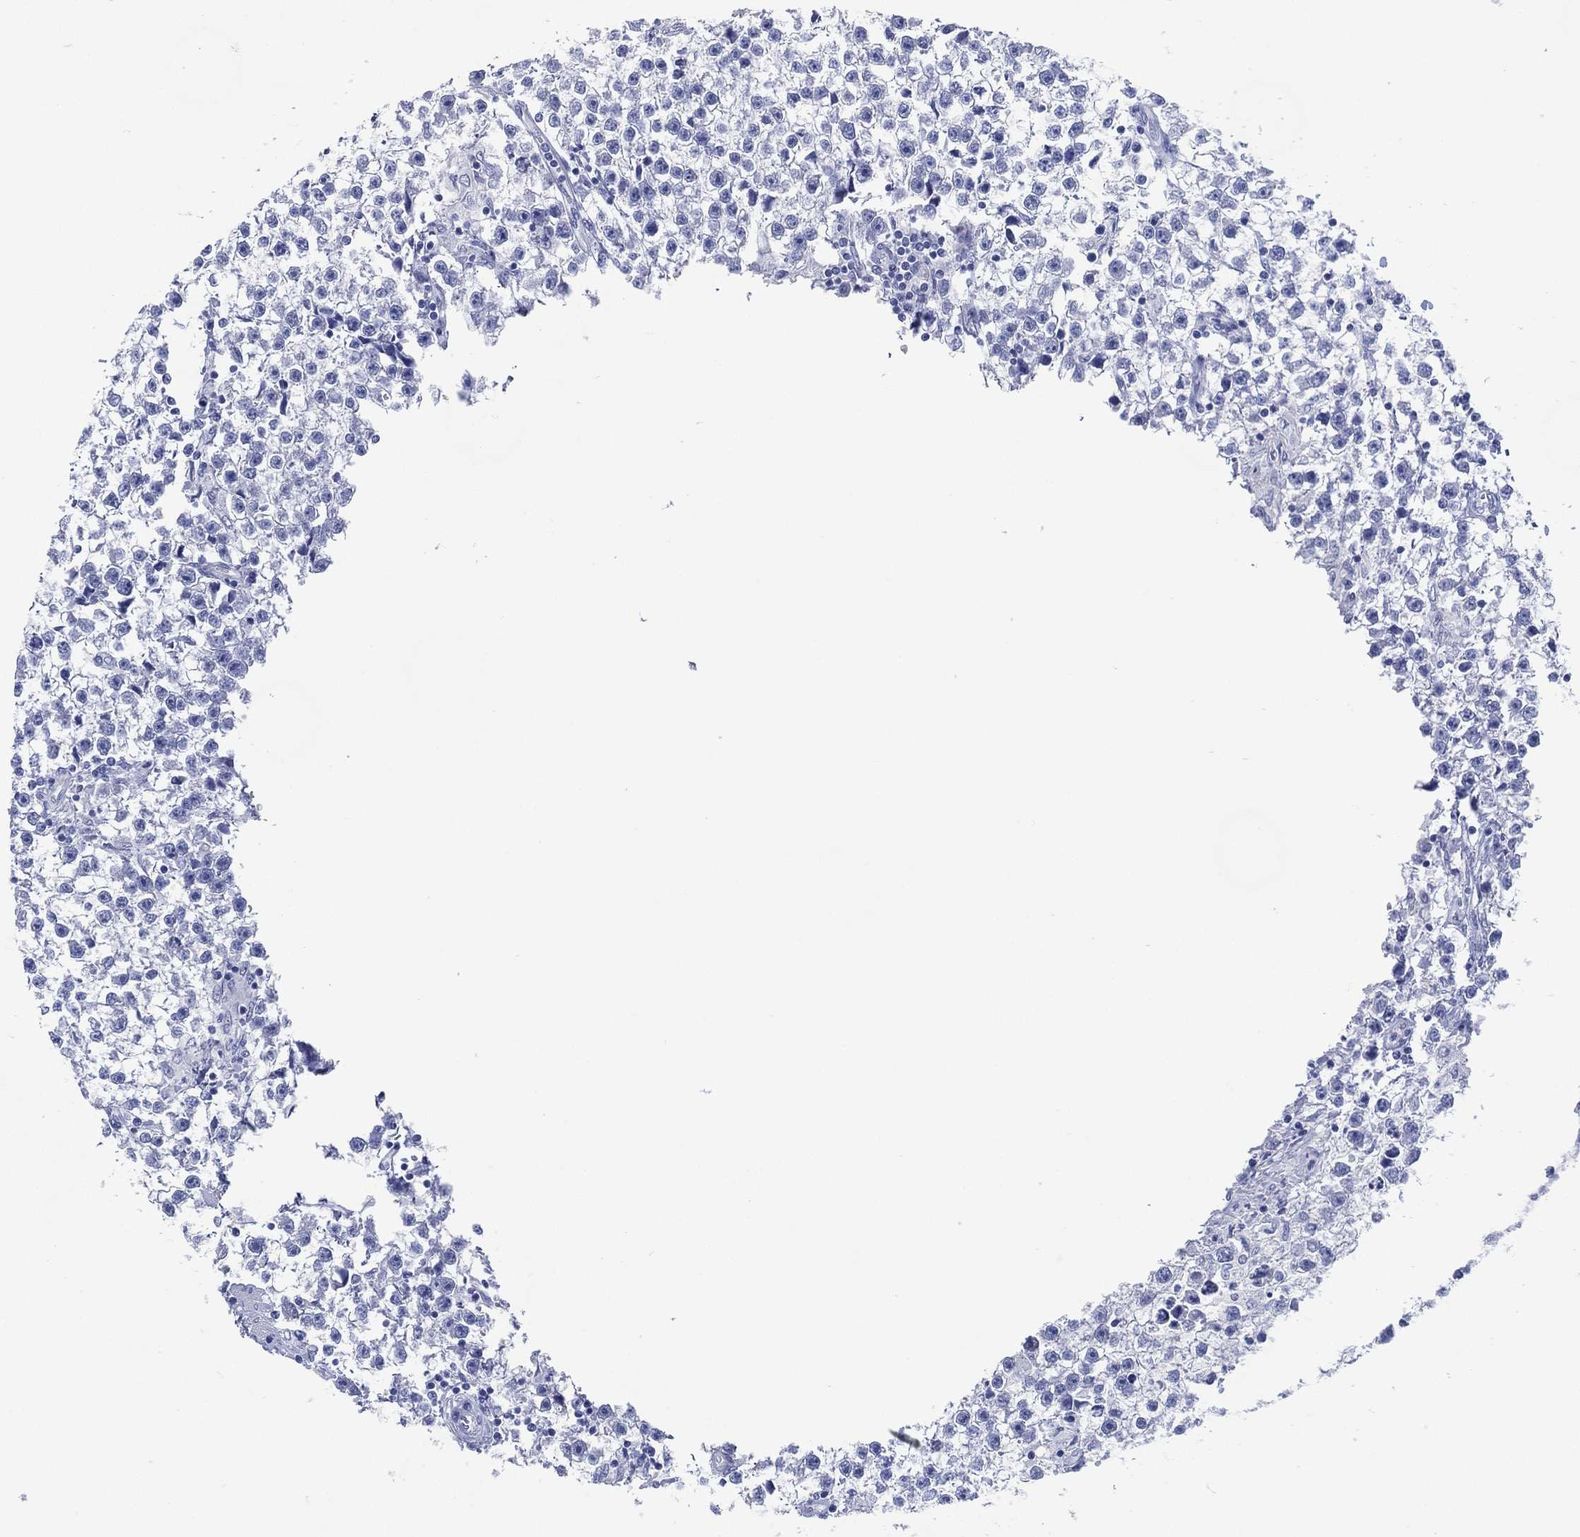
{"staining": {"intensity": "negative", "quantity": "none", "location": "none"}, "tissue": "testis cancer", "cell_type": "Tumor cells", "image_type": "cancer", "snomed": [{"axis": "morphology", "description": "Seminoma, NOS"}, {"axis": "topography", "description": "Testis"}], "caption": "Immunohistochemistry (IHC) image of human seminoma (testis) stained for a protein (brown), which reveals no staining in tumor cells.", "gene": "FMO1", "patient": {"sex": "male", "age": 59}}